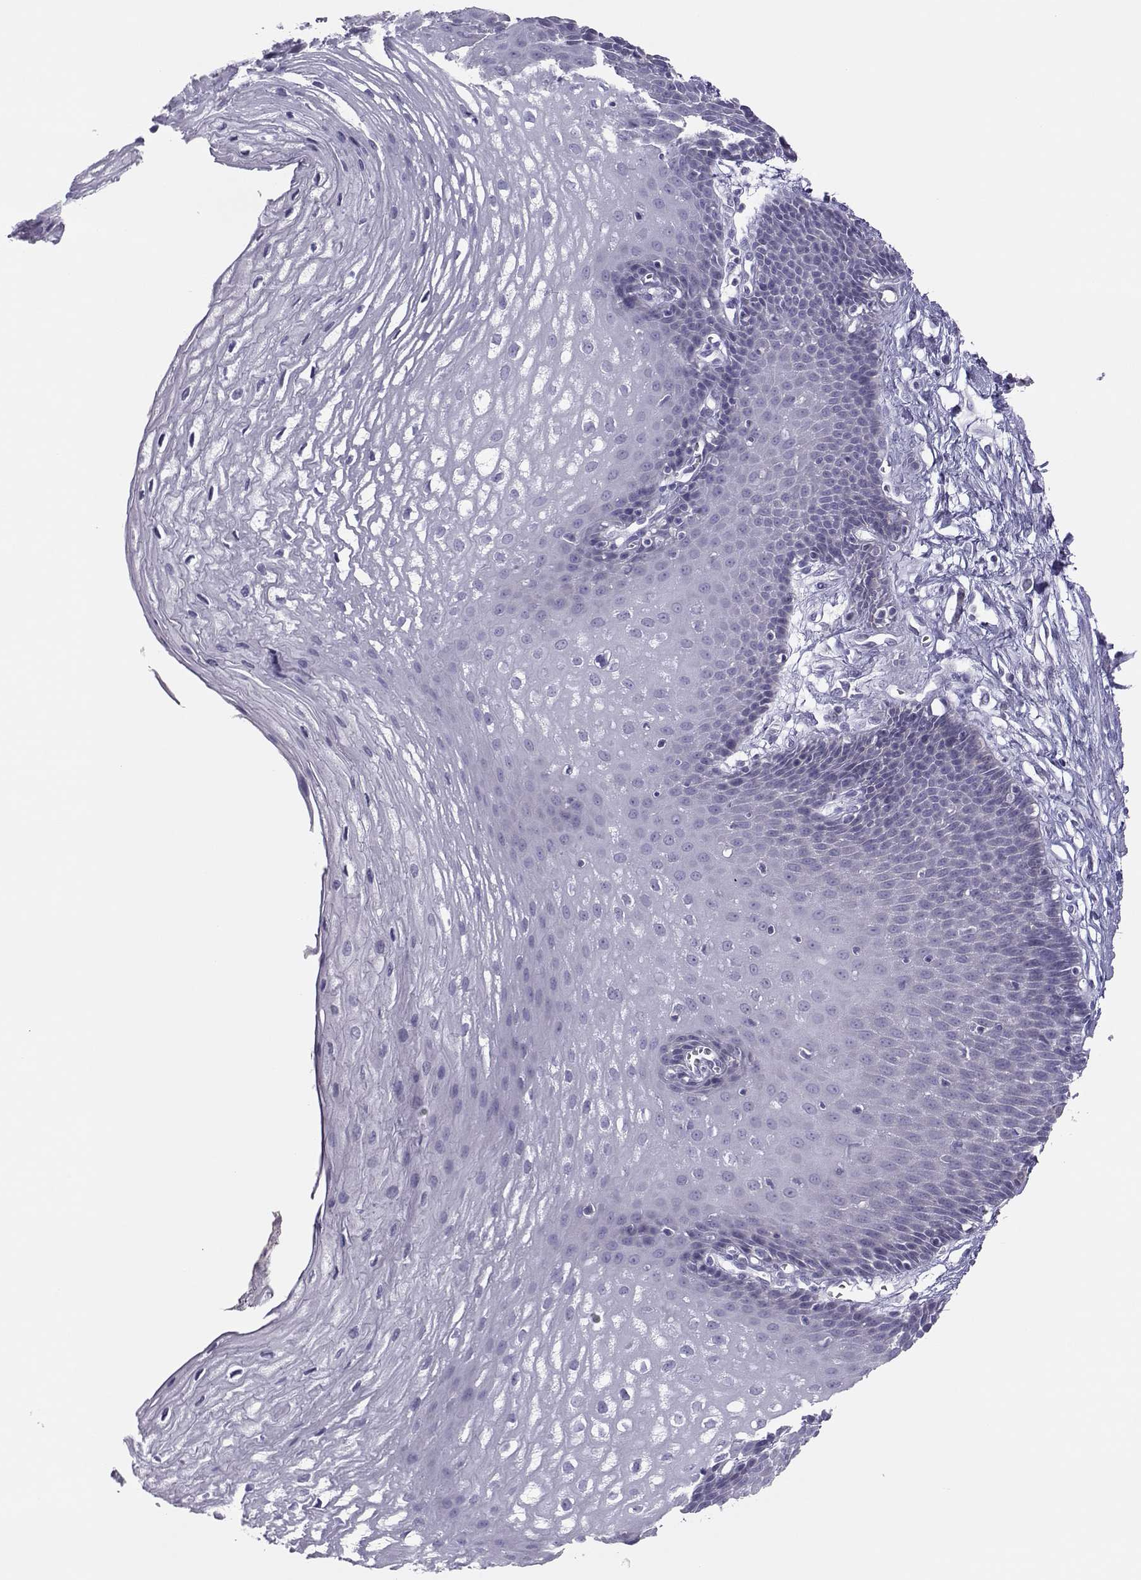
{"staining": {"intensity": "negative", "quantity": "none", "location": "none"}, "tissue": "esophagus", "cell_type": "Squamous epithelial cells", "image_type": "normal", "snomed": [{"axis": "morphology", "description": "Normal tissue, NOS"}, {"axis": "topography", "description": "Esophagus"}], "caption": "The micrograph reveals no staining of squamous epithelial cells in unremarkable esophagus. (Immunohistochemistry (ihc), brightfield microscopy, high magnification).", "gene": "TRPM7", "patient": {"sex": "male", "age": 72}}